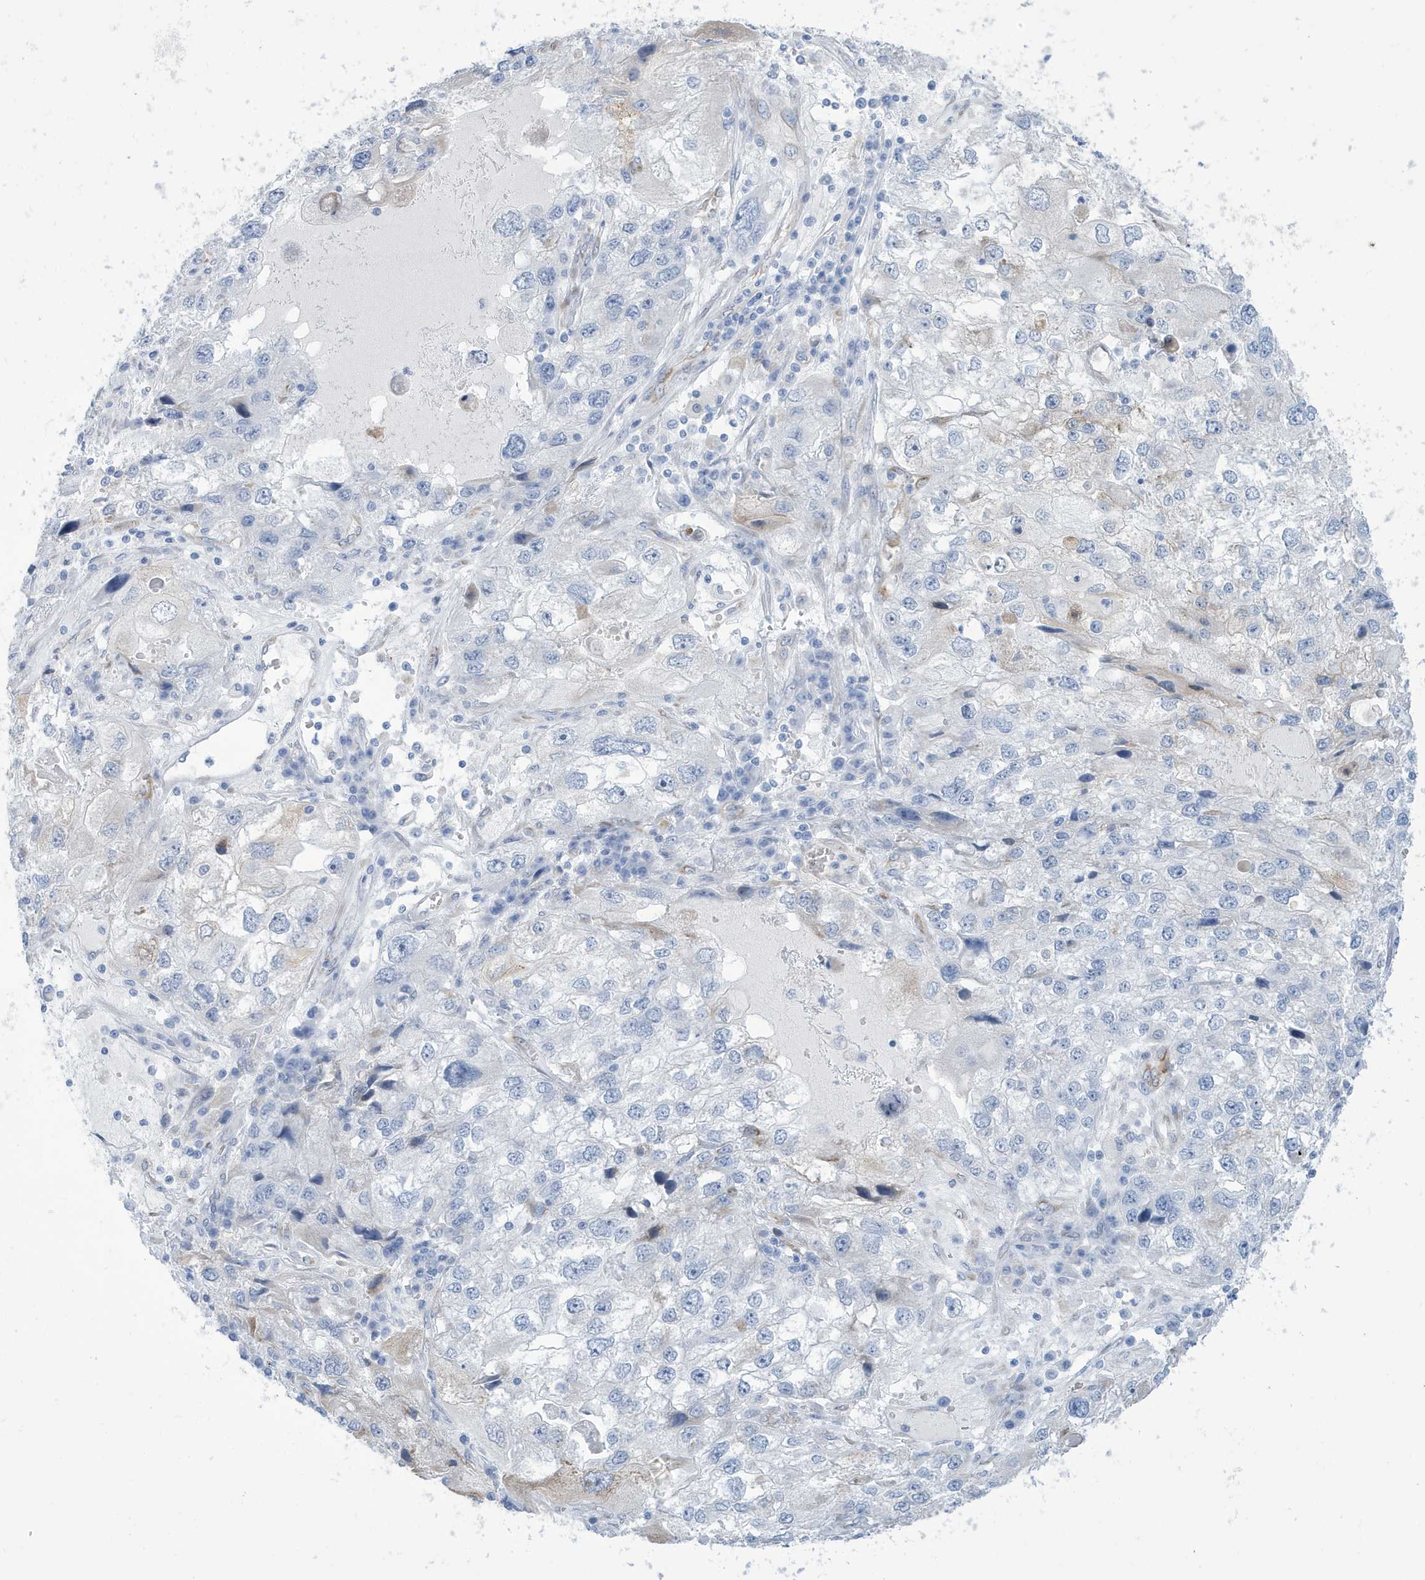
{"staining": {"intensity": "negative", "quantity": "none", "location": "none"}, "tissue": "endometrial cancer", "cell_type": "Tumor cells", "image_type": "cancer", "snomed": [{"axis": "morphology", "description": "Adenocarcinoma, NOS"}, {"axis": "topography", "description": "Endometrium"}], "caption": "DAB (3,3'-diaminobenzidine) immunohistochemical staining of human endometrial cancer (adenocarcinoma) reveals no significant expression in tumor cells.", "gene": "SEMA3F", "patient": {"sex": "female", "age": 49}}